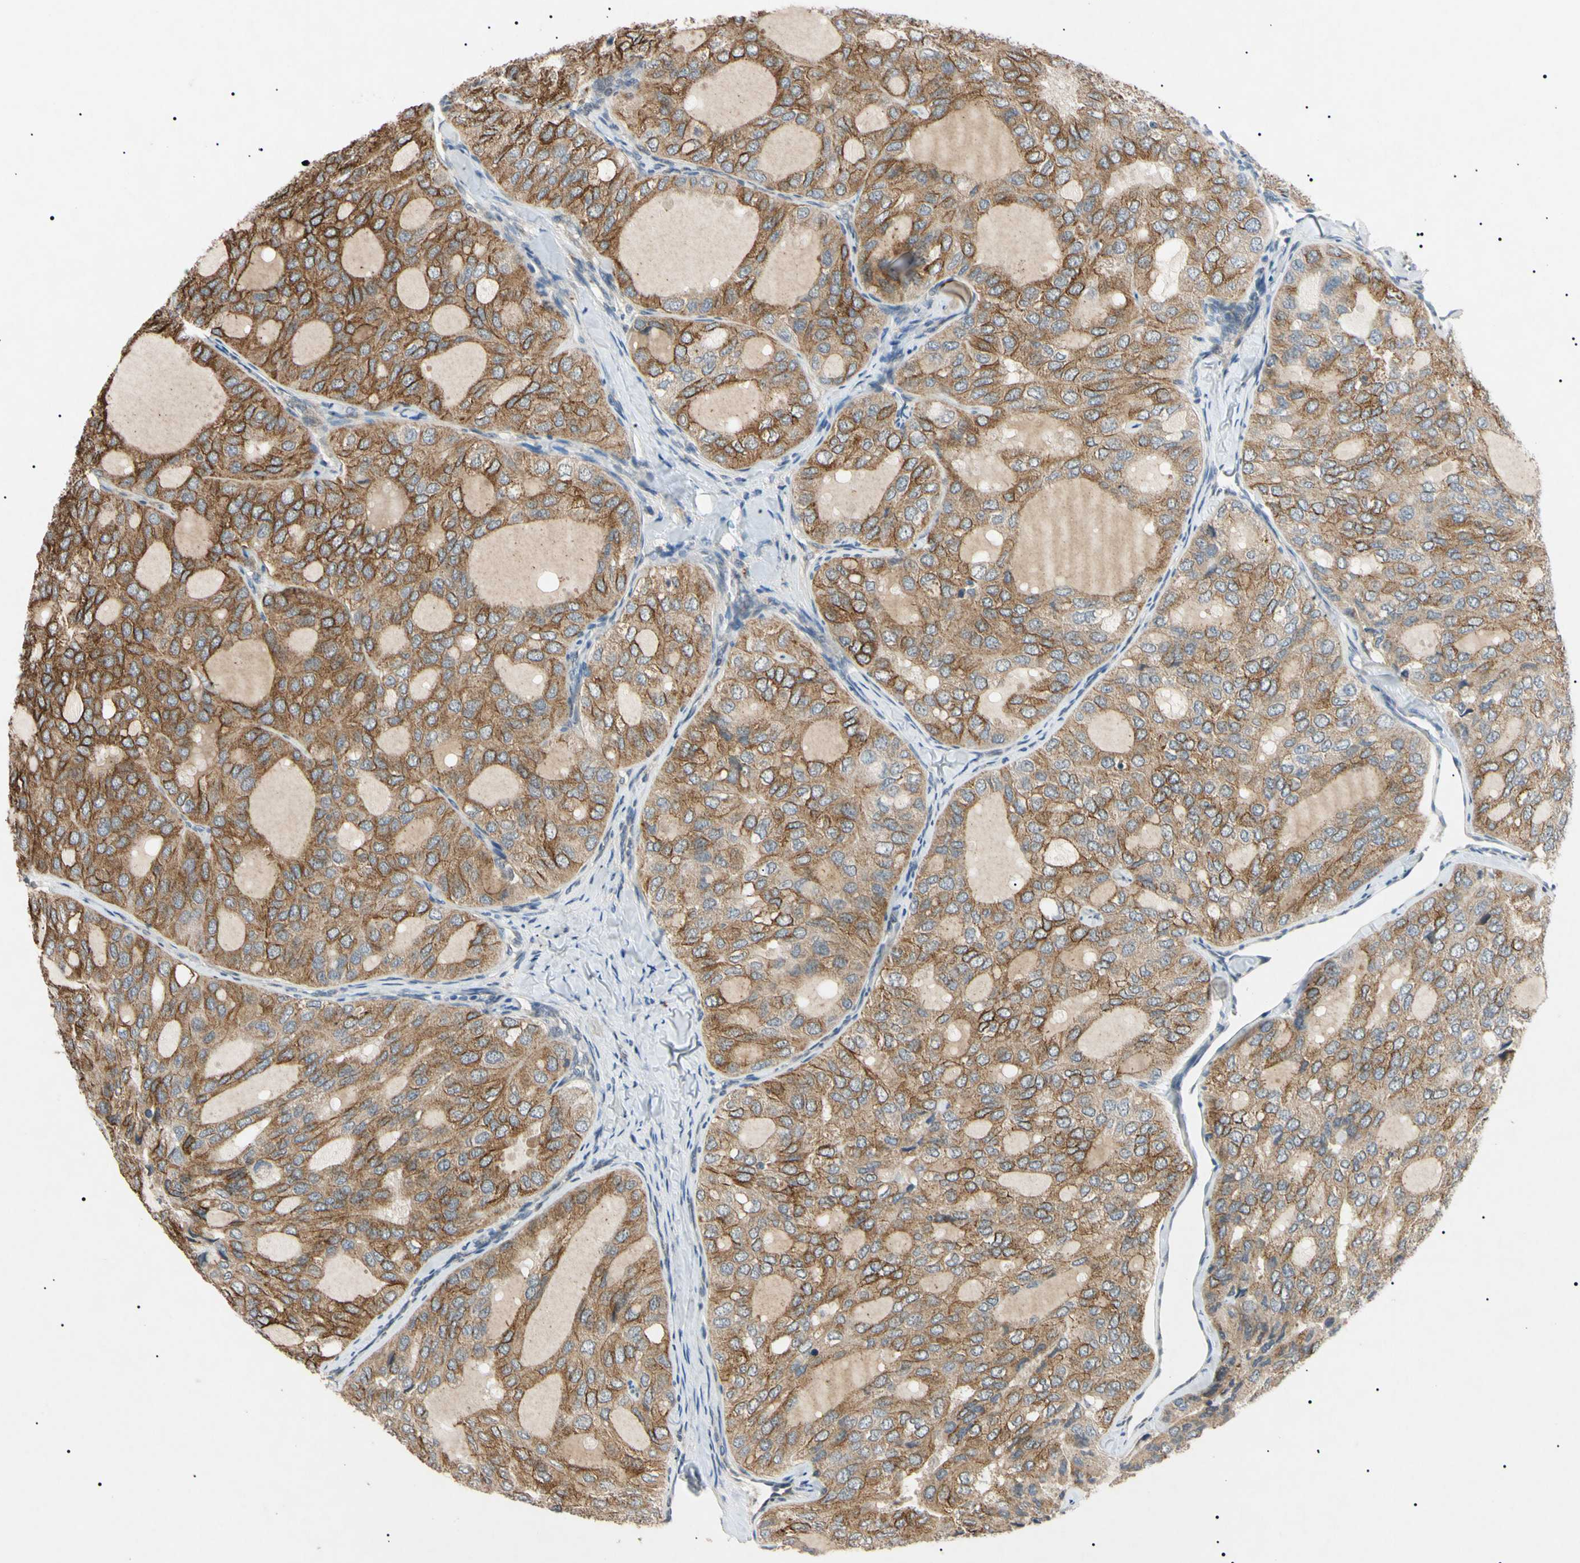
{"staining": {"intensity": "moderate", "quantity": "25%-75%", "location": "cytoplasmic/membranous,nuclear"}, "tissue": "thyroid cancer", "cell_type": "Tumor cells", "image_type": "cancer", "snomed": [{"axis": "morphology", "description": "Follicular adenoma carcinoma, NOS"}, {"axis": "topography", "description": "Thyroid gland"}], "caption": "An immunohistochemistry photomicrograph of neoplastic tissue is shown. Protein staining in brown shows moderate cytoplasmic/membranous and nuclear positivity in follicular adenoma carcinoma (thyroid) within tumor cells.", "gene": "TUBB4A", "patient": {"sex": "male", "age": 75}}